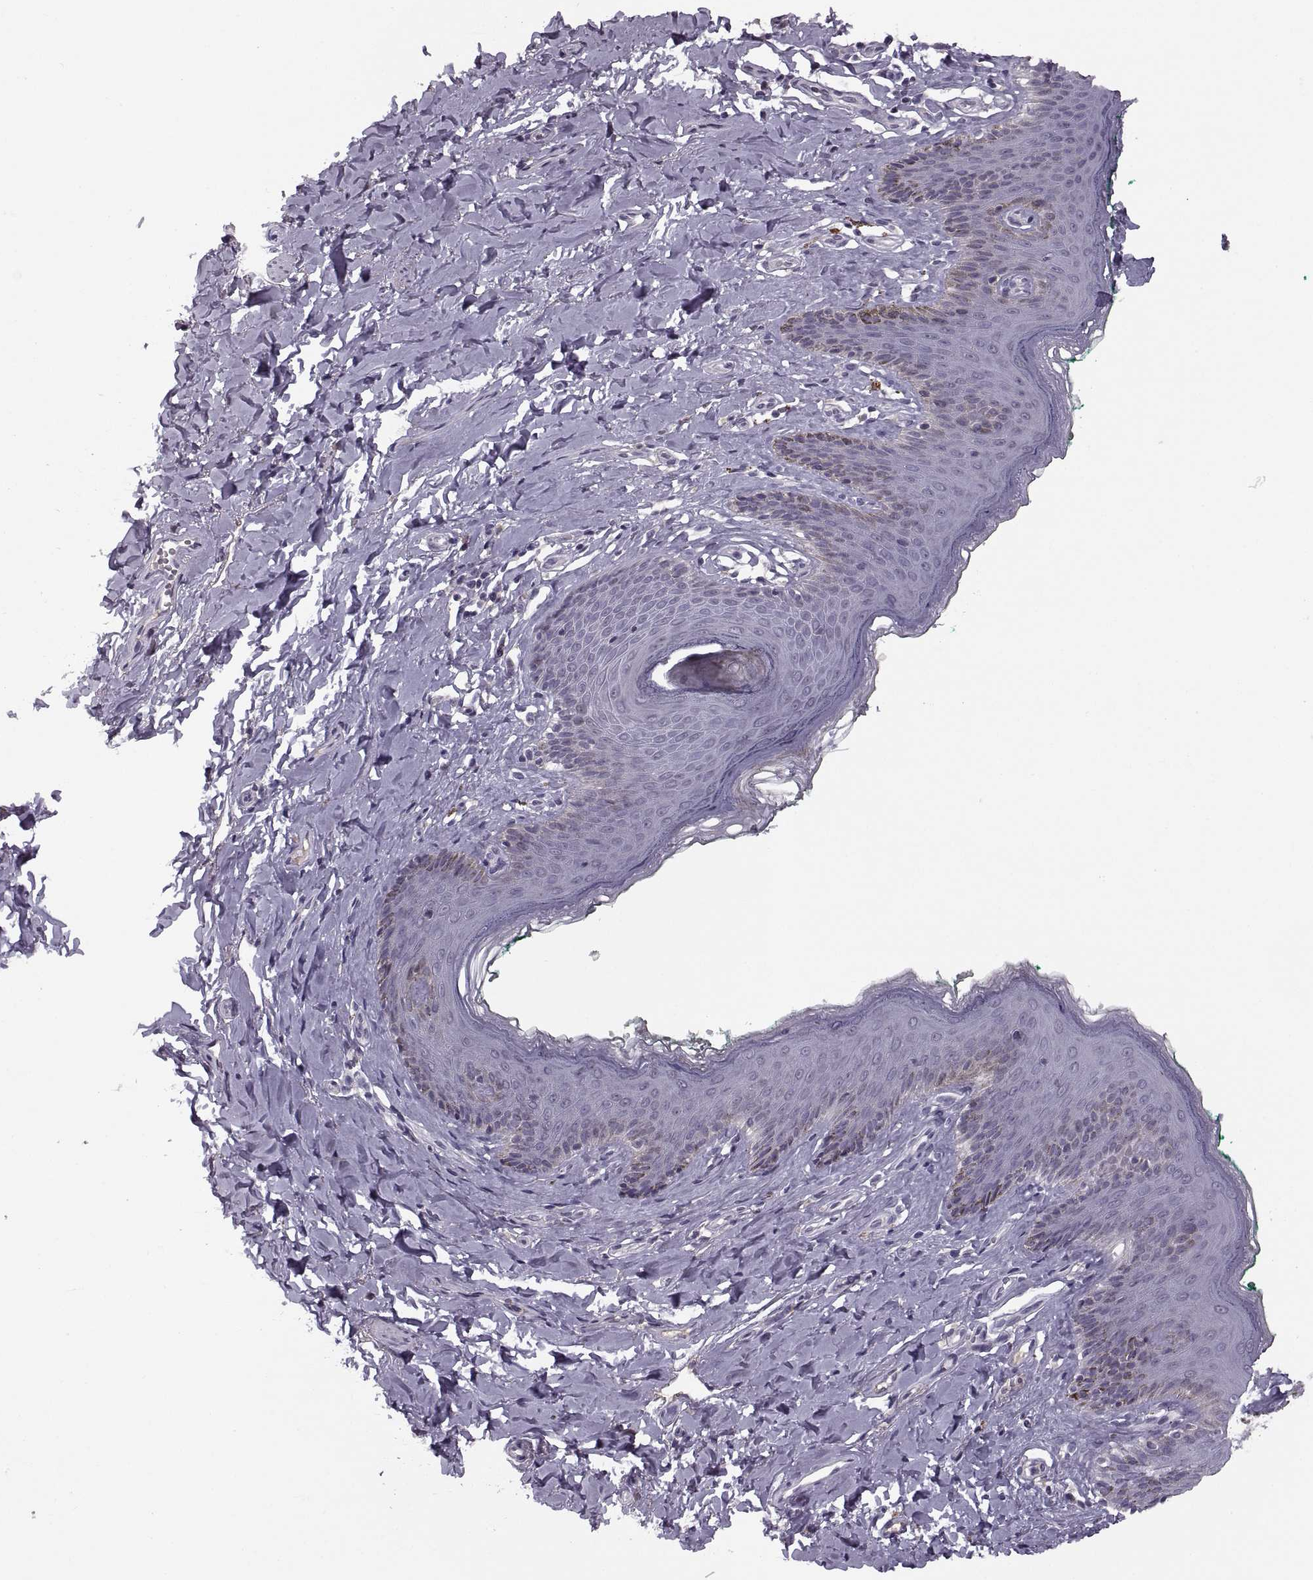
{"staining": {"intensity": "negative", "quantity": "none", "location": "none"}, "tissue": "skin", "cell_type": "Epidermal cells", "image_type": "normal", "snomed": [{"axis": "morphology", "description": "Normal tissue, NOS"}, {"axis": "topography", "description": "Vulva"}], "caption": "A high-resolution photomicrograph shows IHC staining of unremarkable skin, which demonstrates no significant positivity in epidermal cells. The staining is performed using DAB brown chromogen with nuclei counter-stained in using hematoxylin.", "gene": "CACNA1F", "patient": {"sex": "female", "age": 66}}